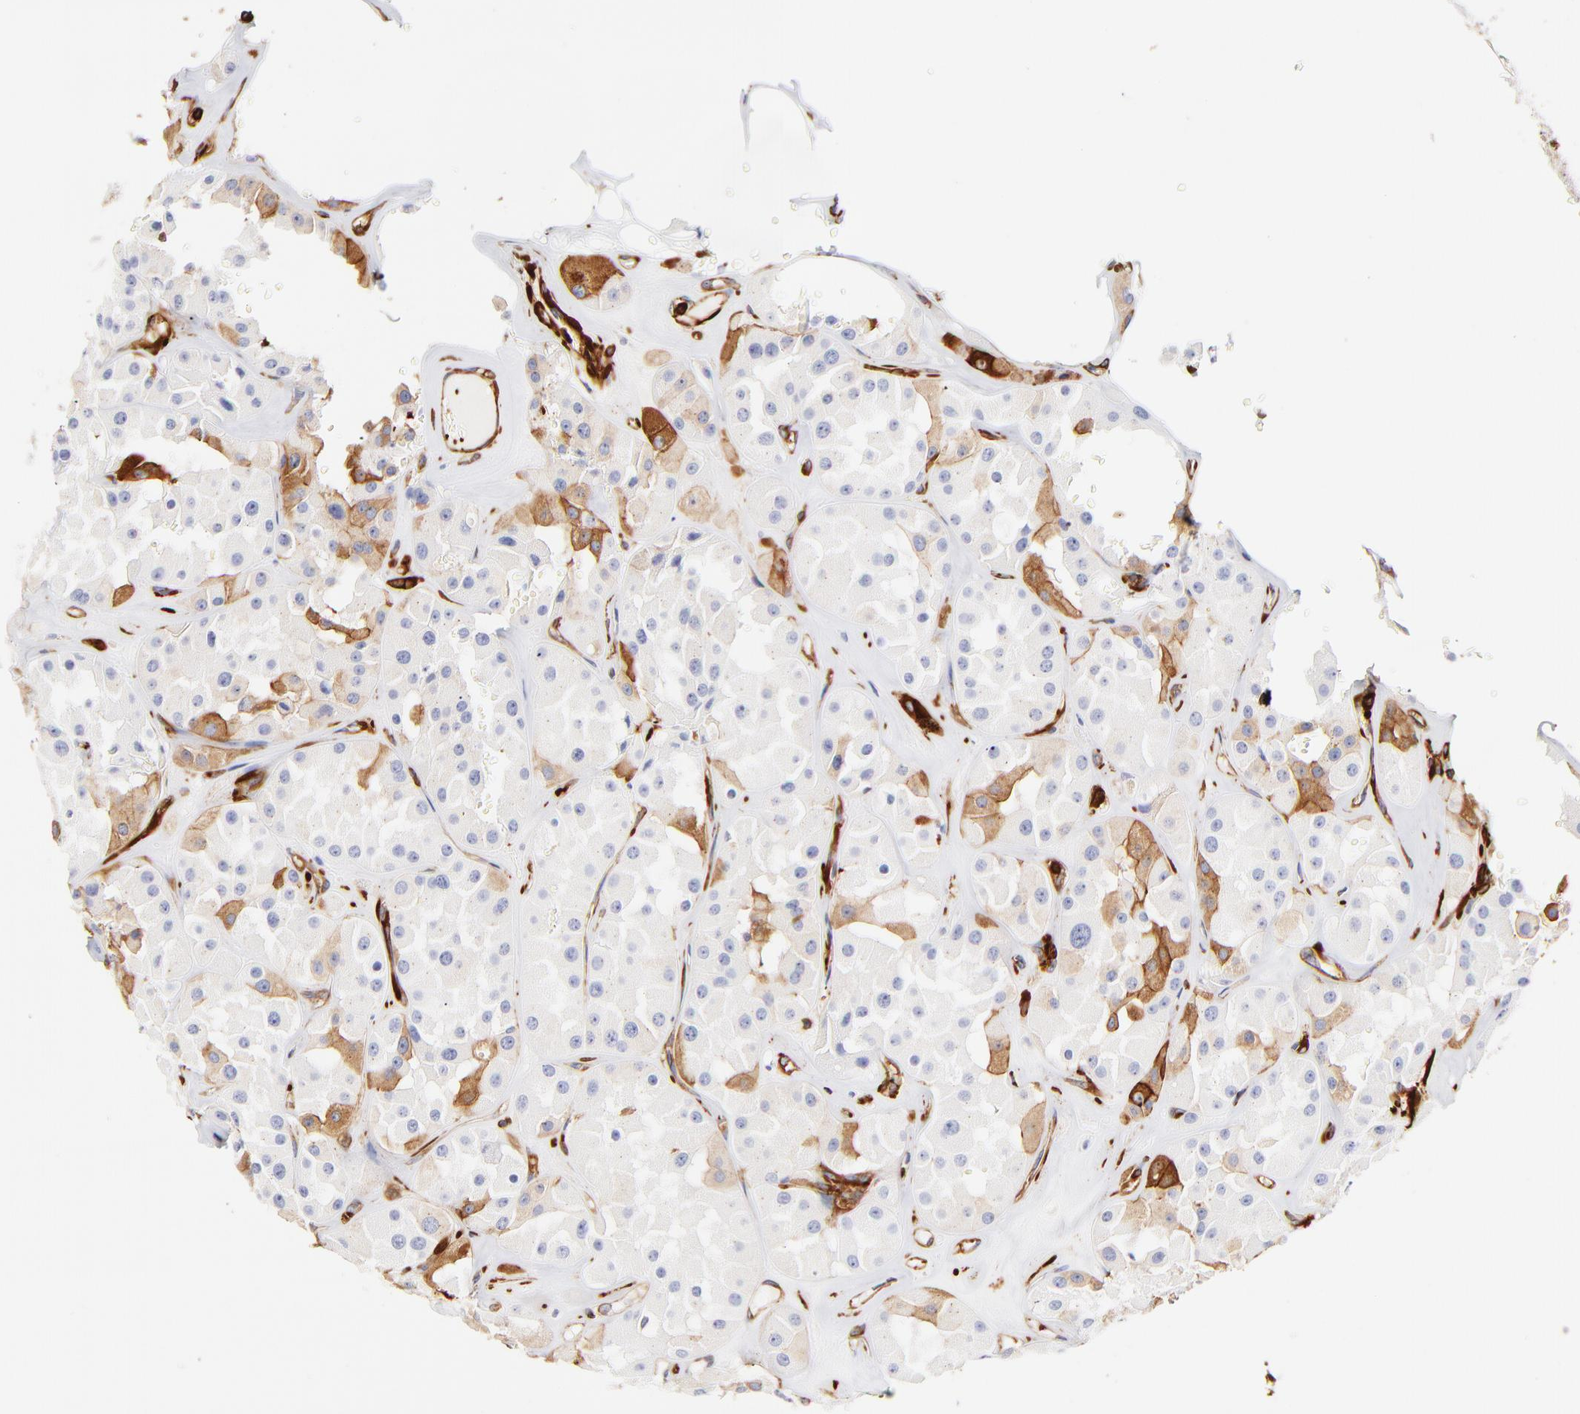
{"staining": {"intensity": "moderate", "quantity": "<25%", "location": "cytoplasmic/membranous"}, "tissue": "renal cancer", "cell_type": "Tumor cells", "image_type": "cancer", "snomed": [{"axis": "morphology", "description": "Adenocarcinoma, uncertain malignant potential"}, {"axis": "topography", "description": "Kidney"}], "caption": "Renal cancer was stained to show a protein in brown. There is low levels of moderate cytoplasmic/membranous expression in about <25% of tumor cells. Nuclei are stained in blue.", "gene": "FLNA", "patient": {"sex": "male", "age": 63}}